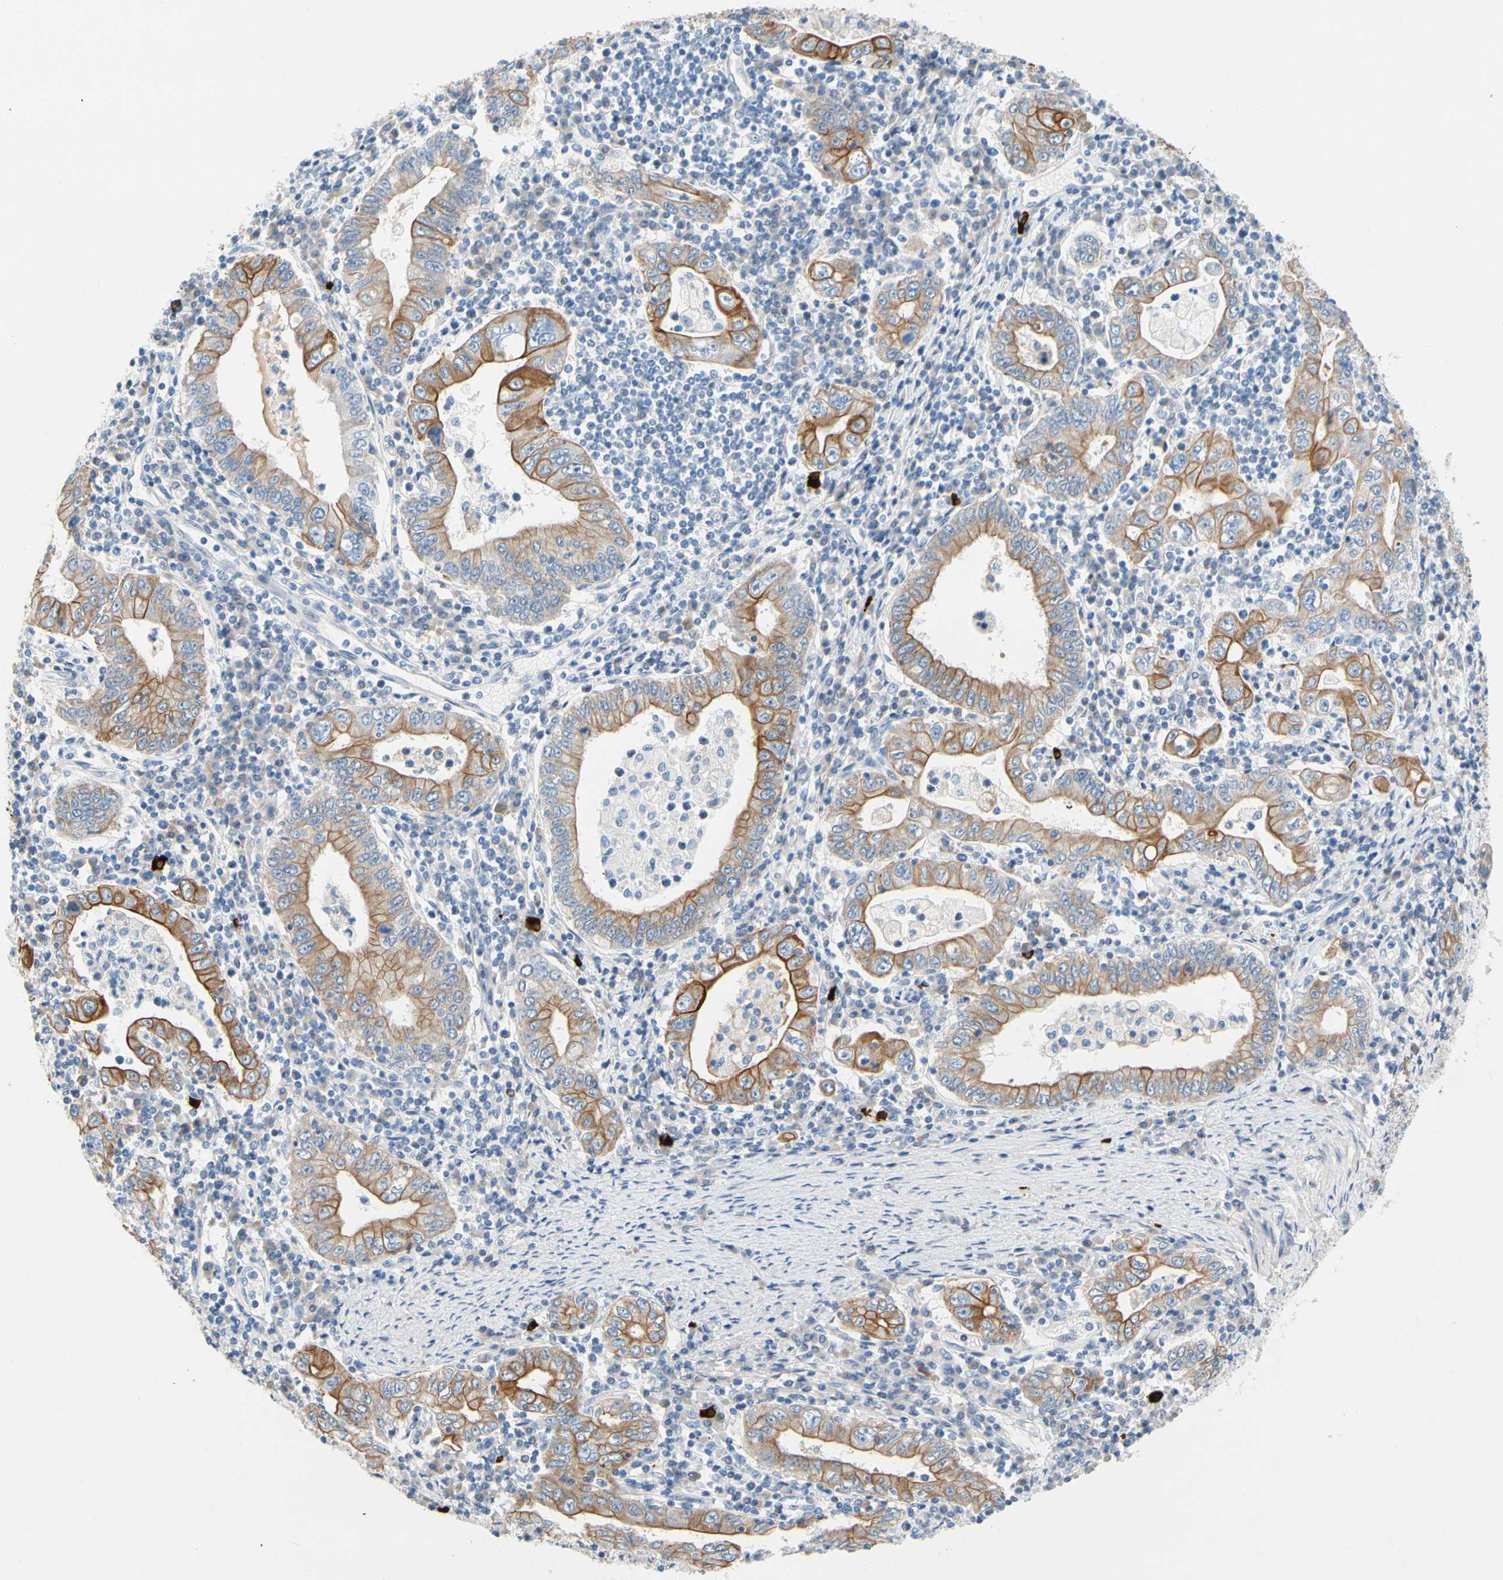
{"staining": {"intensity": "moderate", "quantity": ">75%", "location": "cytoplasmic/membranous"}, "tissue": "stomach cancer", "cell_type": "Tumor cells", "image_type": "cancer", "snomed": [{"axis": "morphology", "description": "Normal tissue, NOS"}, {"axis": "morphology", "description": "Adenocarcinoma, NOS"}, {"axis": "topography", "description": "Esophagus"}, {"axis": "topography", "description": "Stomach, upper"}, {"axis": "topography", "description": "Peripheral nerve tissue"}], "caption": "Human stomach cancer stained for a protein (brown) demonstrates moderate cytoplasmic/membranous positive staining in approximately >75% of tumor cells.", "gene": "ZNF132", "patient": {"sex": "male", "age": 62}}